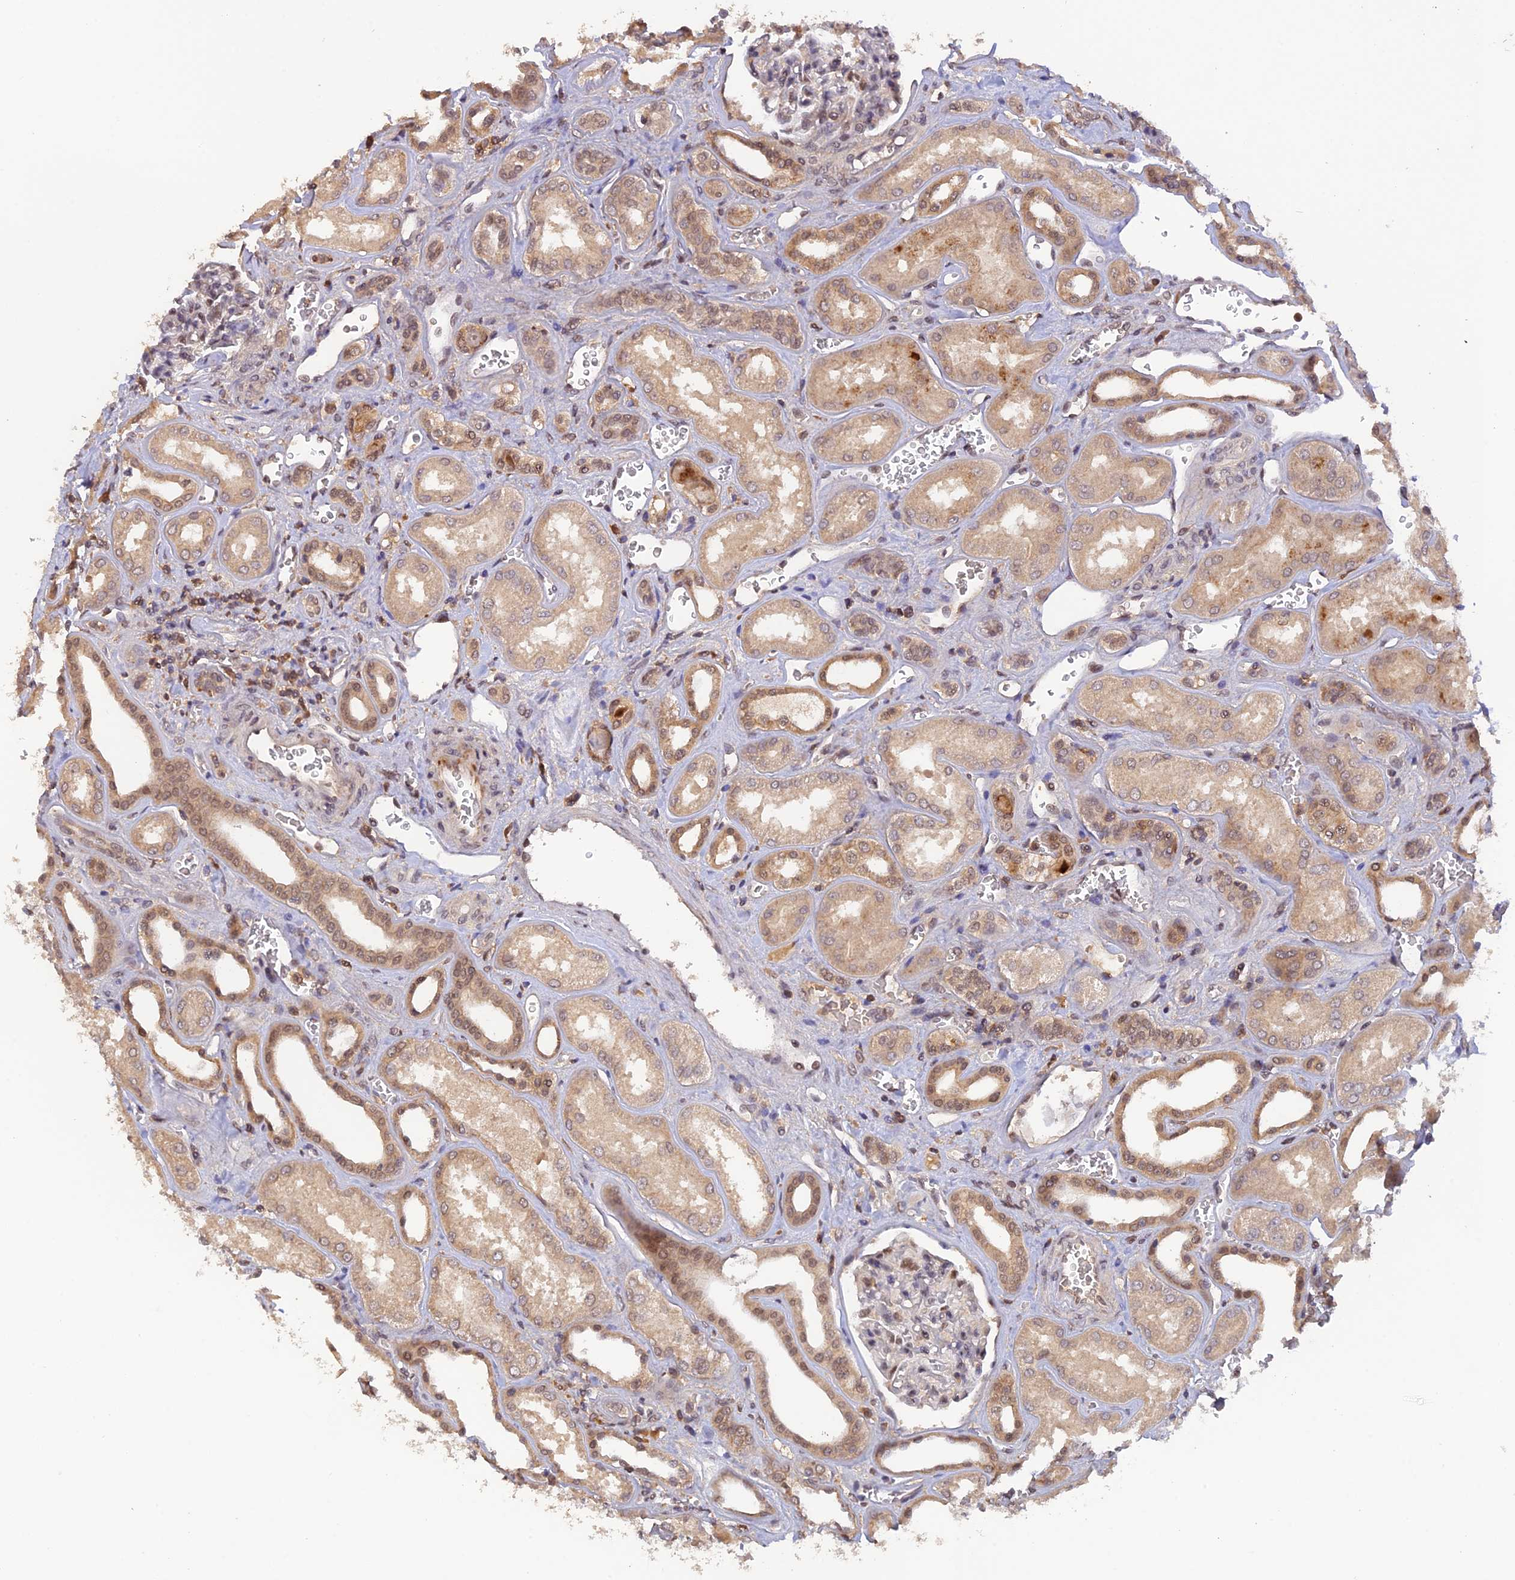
{"staining": {"intensity": "moderate", "quantity": "<25%", "location": "nuclear"}, "tissue": "kidney", "cell_type": "Cells in glomeruli", "image_type": "normal", "snomed": [{"axis": "morphology", "description": "Normal tissue, NOS"}, {"axis": "morphology", "description": "Adenocarcinoma, NOS"}, {"axis": "topography", "description": "Kidney"}], "caption": "Immunohistochemistry (IHC) image of unremarkable human kidney stained for a protein (brown), which exhibits low levels of moderate nuclear staining in approximately <25% of cells in glomeruli.", "gene": "ZNF436", "patient": {"sex": "female", "age": 68}}